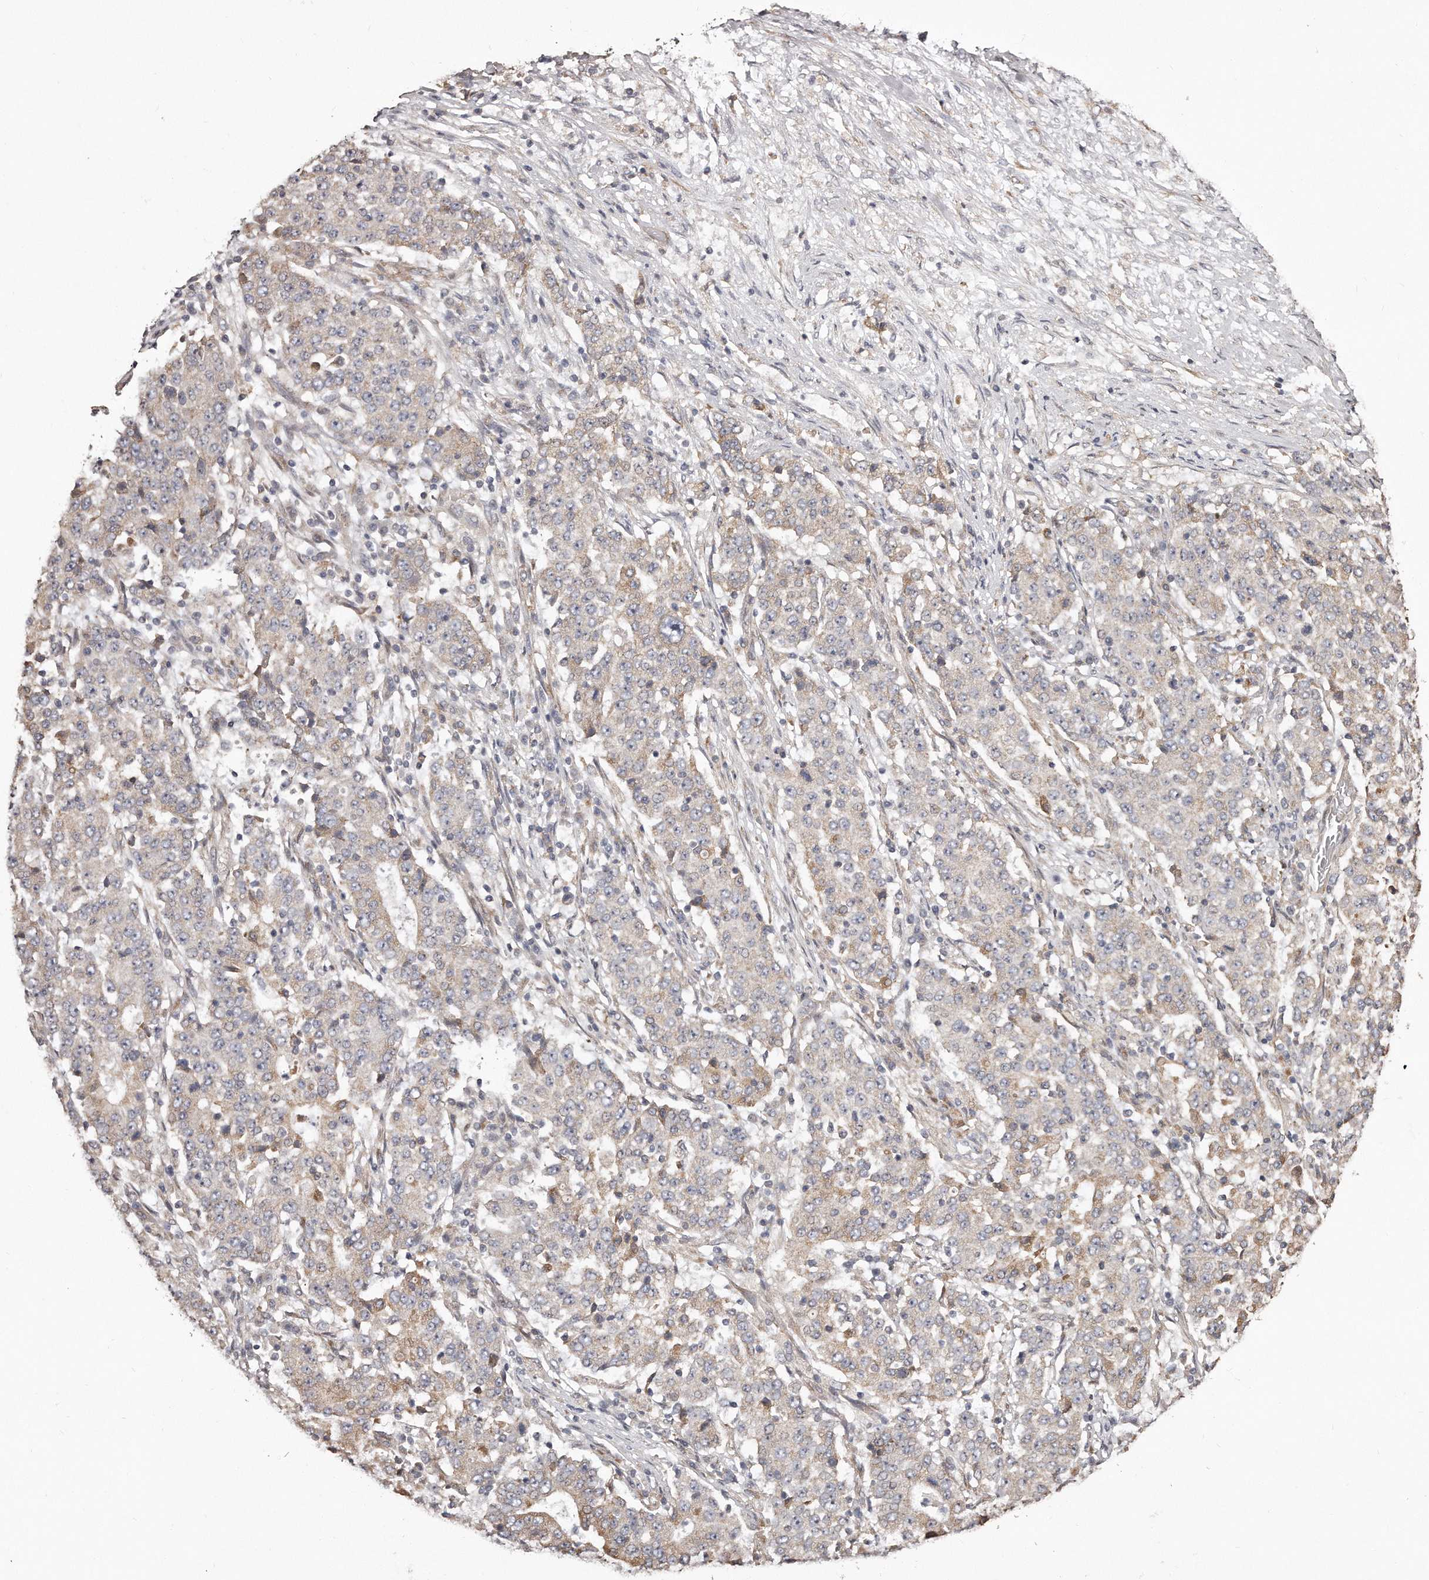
{"staining": {"intensity": "weak", "quantity": ">75%", "location": "cytoplasmic/membranous"}, "tissue": "stomach cancer", "cell_type": "Tumor cells", "image_type": "cancer", "snomed": [{"axis": "morphology", "description": "Adenocarcinoma, NOS"}, {"axis": "topography", "description": "Stomach"}], "caption": "Immunohistochemical staining of human adenocarcinoma (stomach) displays low levels of weak cytoplasmic/membranous protein staining in about >75% of tumor cells. (DAB (3,3'-diaminobenzidine) IHC with brightfield microscopy, high magnification).", "gene": "TRAPPC14", "patient": {"sex": "male", "age": 59}}